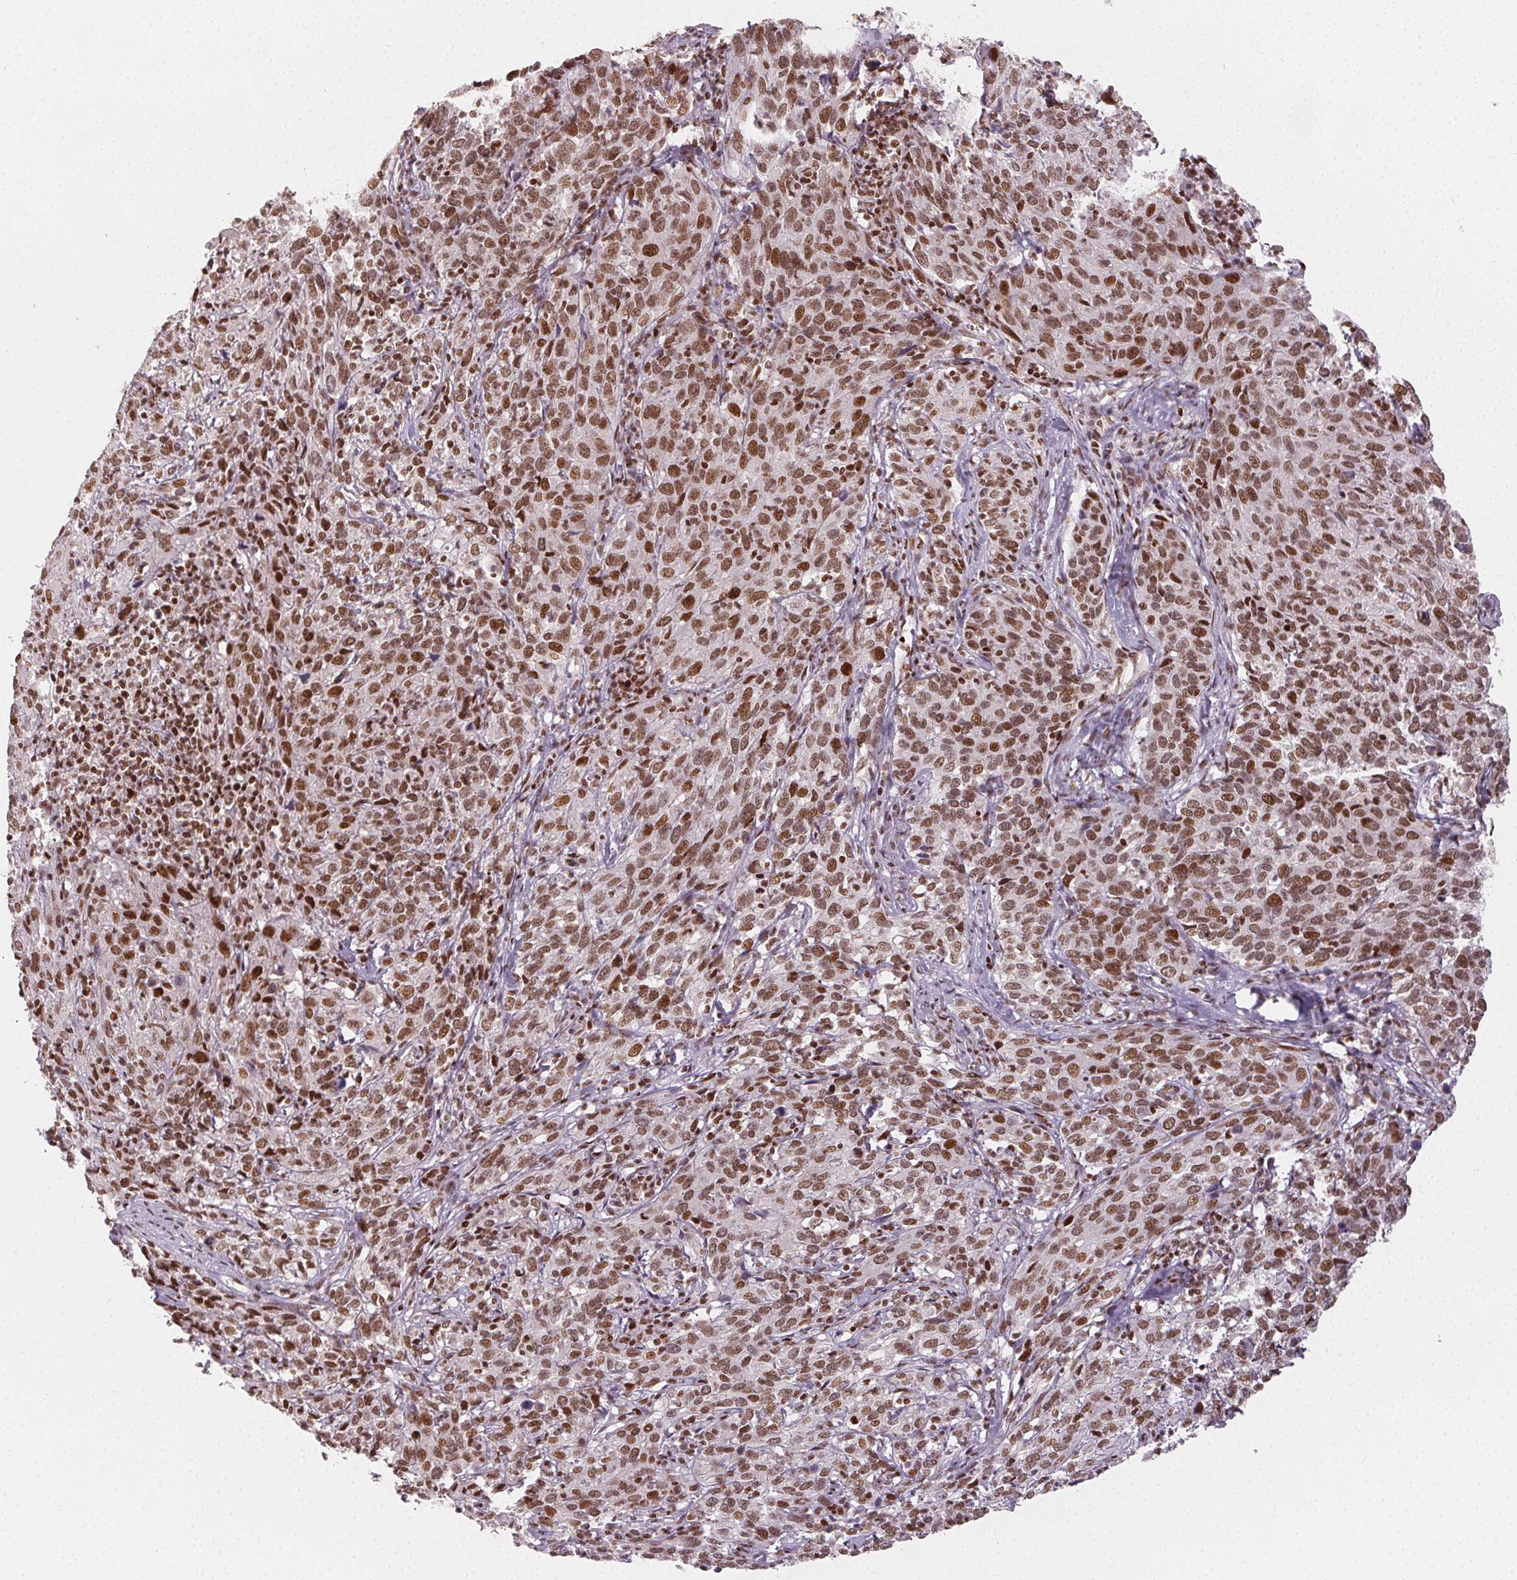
{"staining": {"intensity": "moderate", "quantity": ">75%", "location": "nuclear"}, "tissue": "cervical cancer", "cell_type": "Tumor cells", "image_type": "cancer", "snomed": [{"axis": "morphology", "description": "Squamous cell carcinoma, NOS"}, {"axis": "topography", "description": "Cervix"}], "caption": "Cervical squamous cell carcinoma stained for a protein demonstrates moderate nuclear positivity in tumor cells. (brown staining indicates protein expression, while blue staining denotes nuclei).", "gene": "KMT2A", "patient": {"sex": "female", "age": 51}}